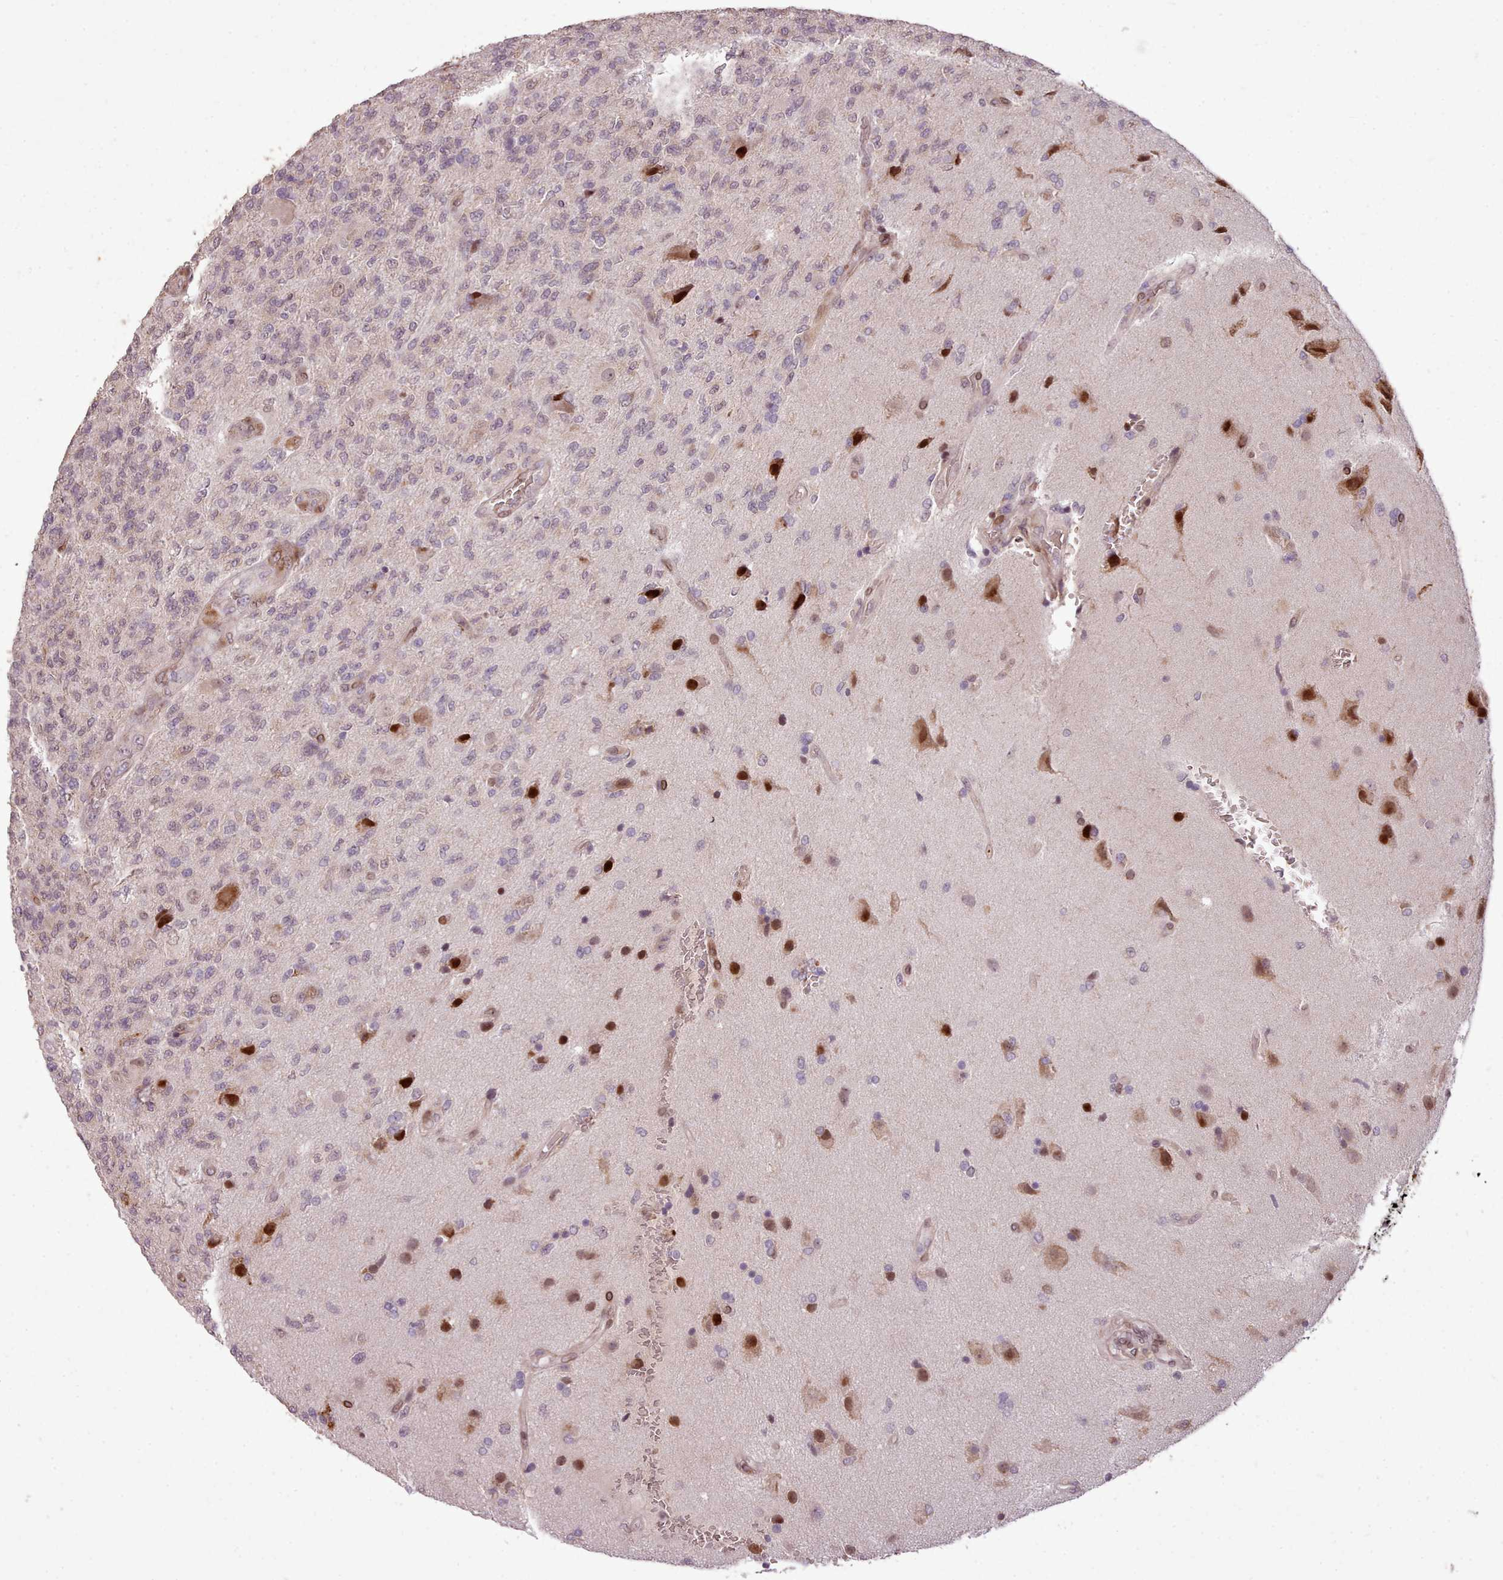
{"staining": {"intensity": "weak", "quantity": "<25%", "location": "cytoplasmic/membranous,nuclear"}, "tissue": "glioma", "cell_type": "Tumor cells", "image_type": "cancer", "snomed": [{"axis": "morphology", "description": "Glioma, malignant, High grade"}, {"axis": "topography", "description": "Brain"}], "caption": "A micrograph of glioma stained for a protein demonstrates no brown staining in tumor cells.", "gene": "CABP1", "patient": {"sex": "male", "age": 56}}